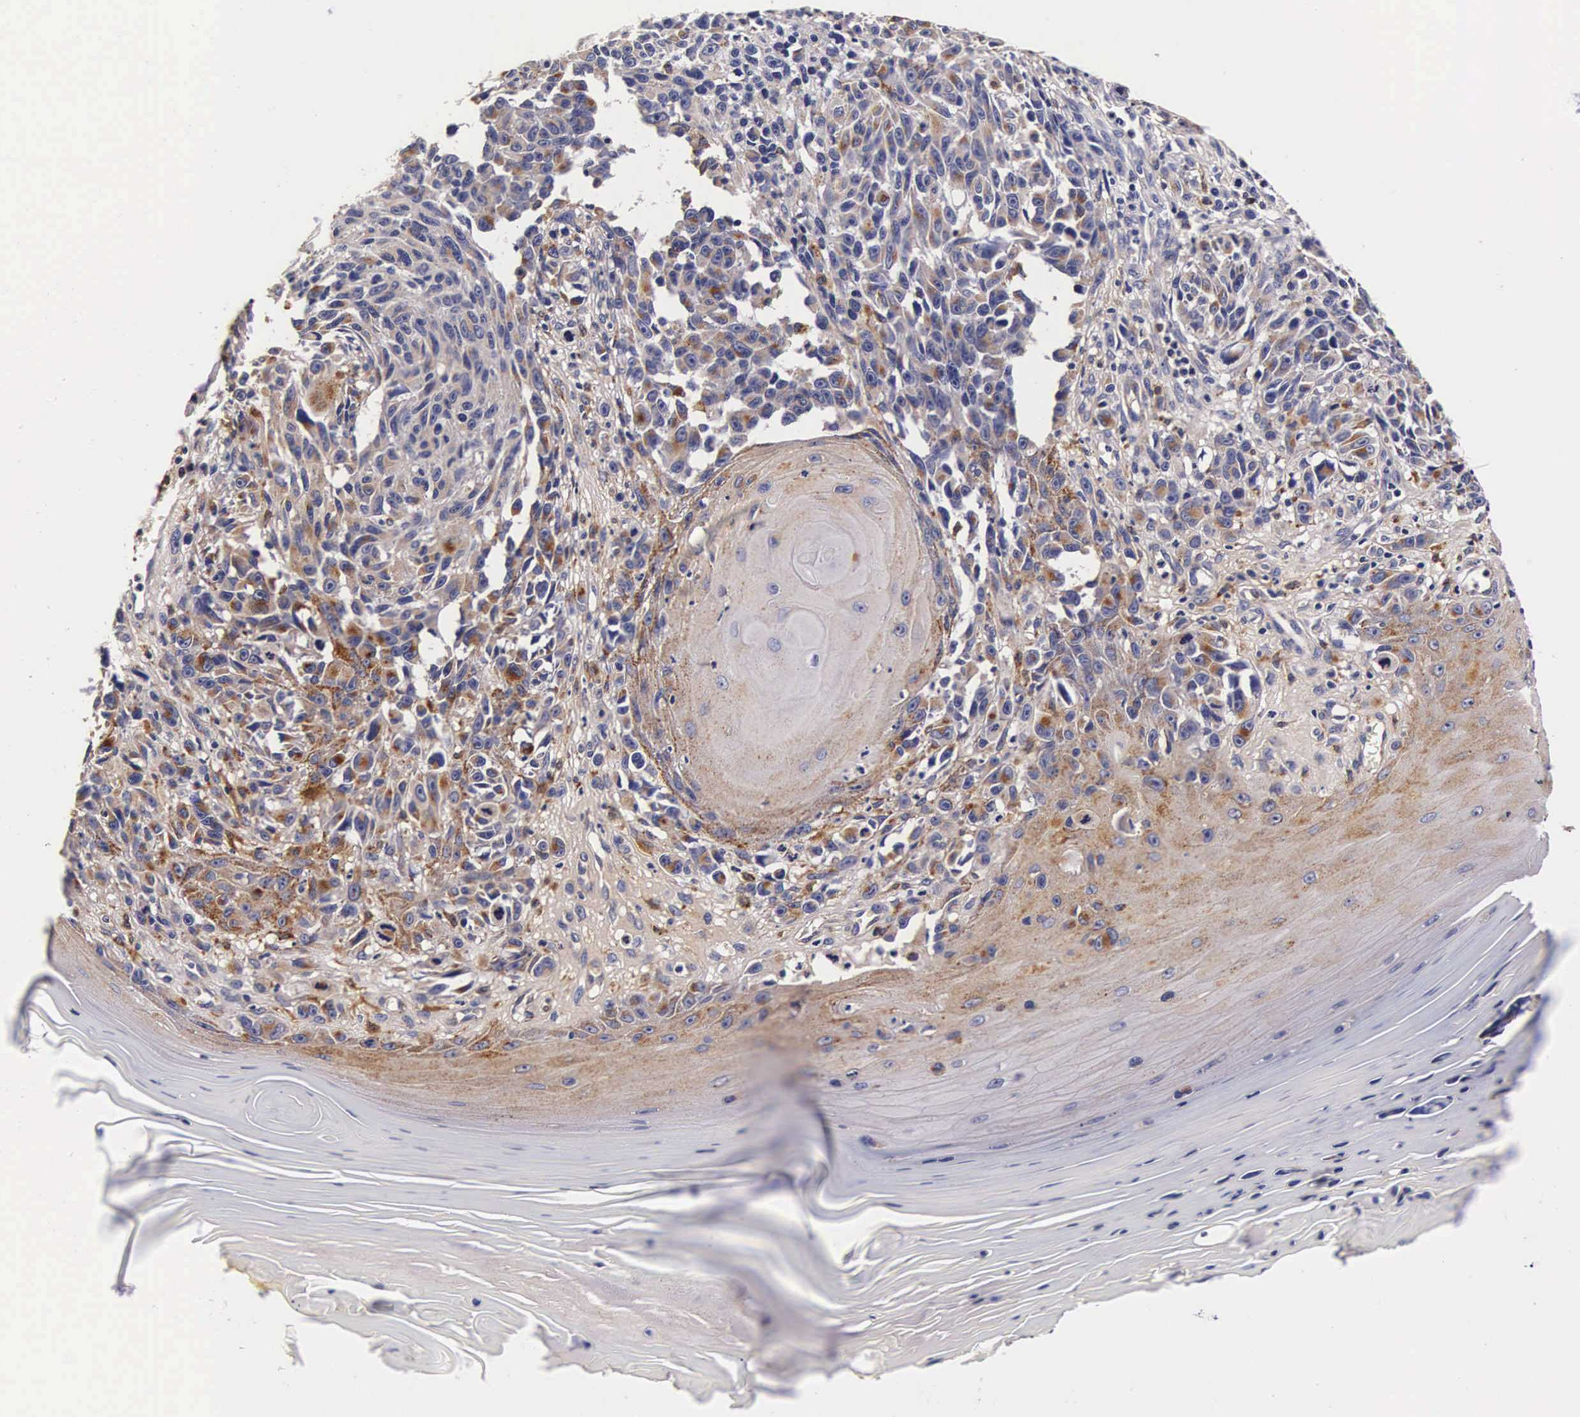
{"staining": {"intensity": "moderate", "quantity": "25%-75%", "location": "cytoplasmic/membranous"}, "tissue": "melanoma", "cell_type": "Tumor cells", "image_type": "cancer", "snomed": [{"axis": "morphology", "description": "Malignant melanoma, NOS"}, {"axis": "topography", "description": "Skin"}], "caption": "Immunohistochemistry of melanoma reveals medium levels of moderate cytoplasmic/membranous expression in about 25%-75% of tumor cells.", "gene": "CTSB", "patient": {"sex": "female", "age": 82}}